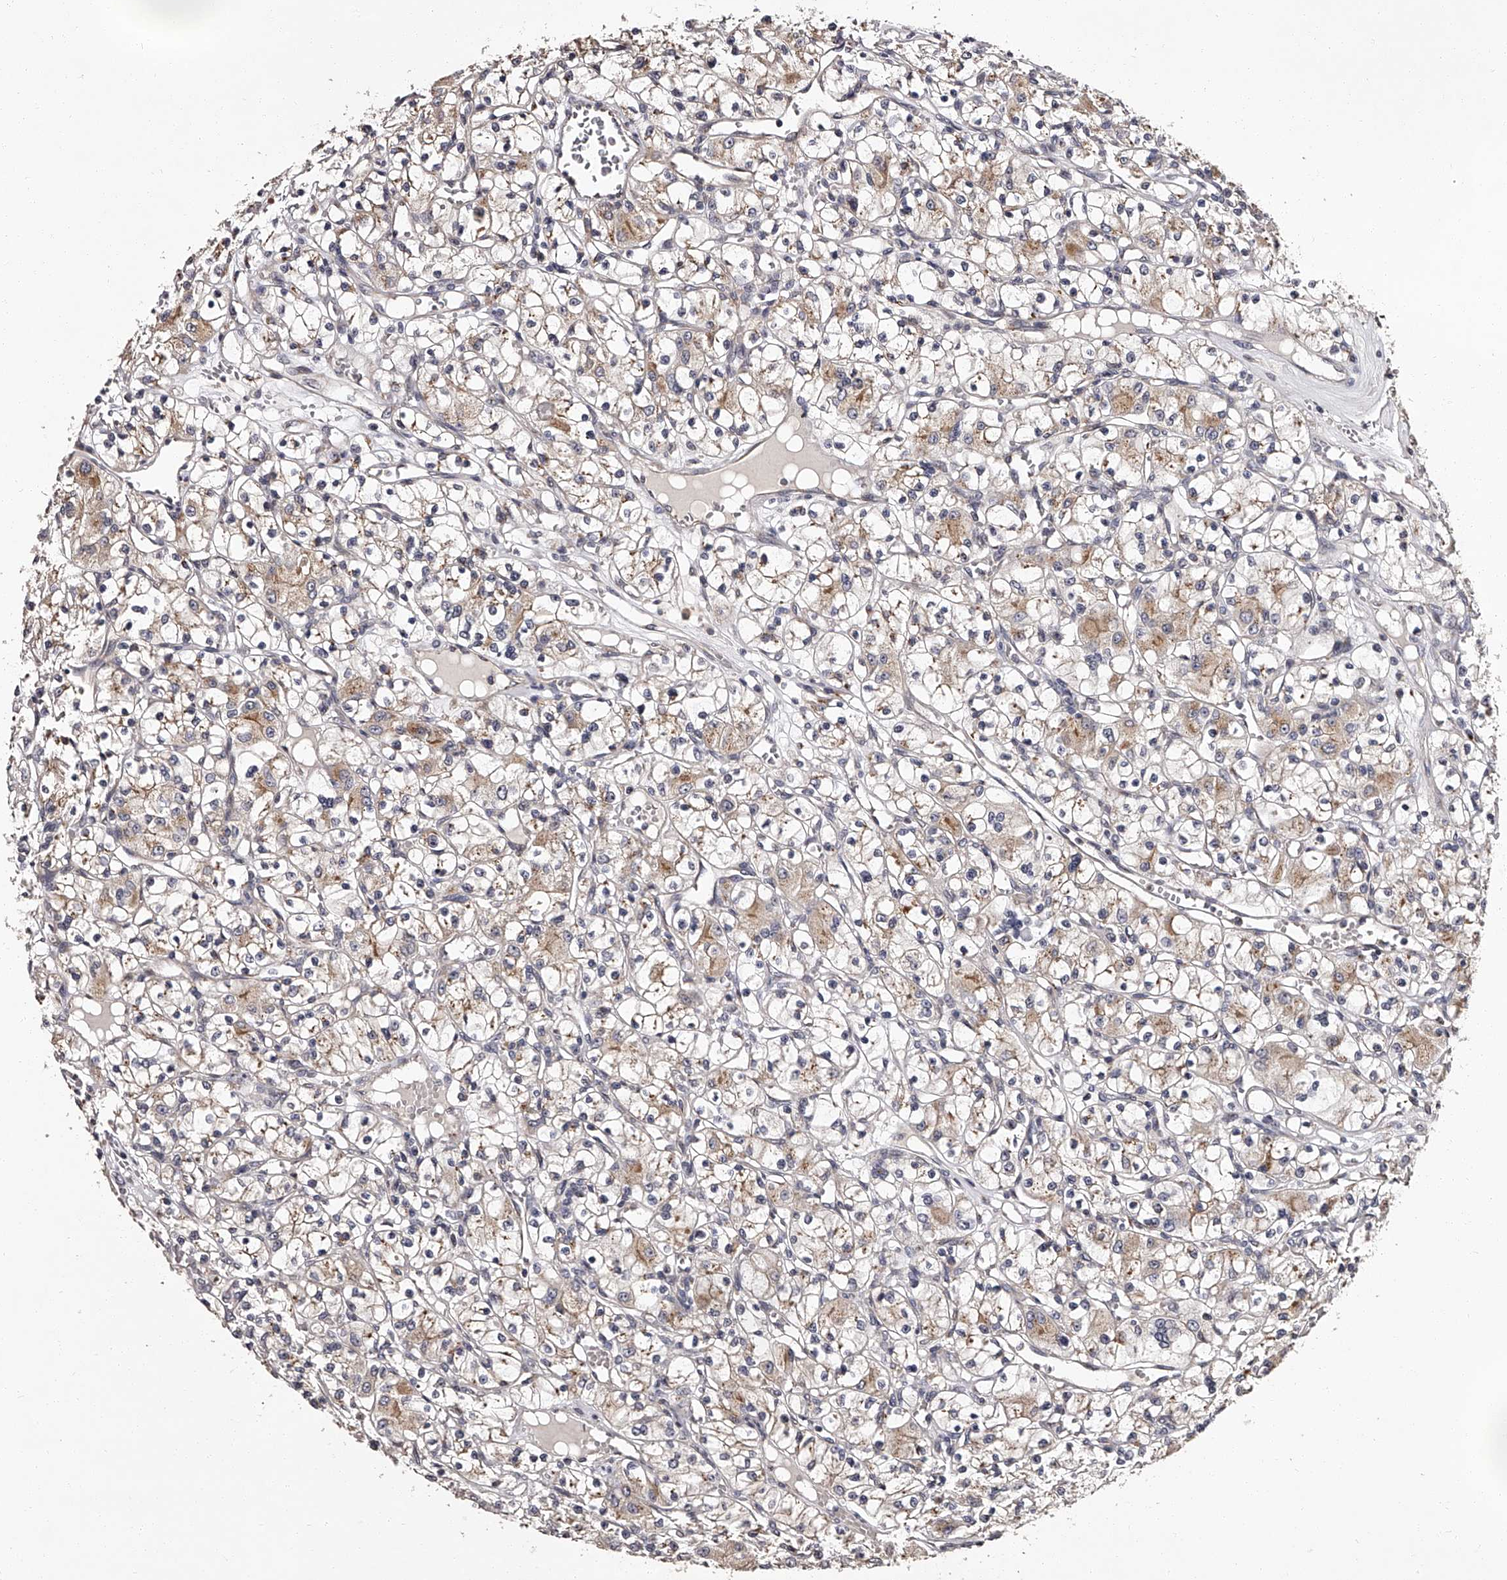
{"staining": {"intensity": "weak", "quantity": "25%-75%", "location": "cytoplasmic/membranous"}, "tissue": "renal cancer", "cell_type": "Tumor cells", "image_type": "cancer", "snomed": [{"axis": "morphology", "description": "Adenocarcinoma, NOS"}, {"axis": "topography", "description": "Kidney"}], "caption": "IHC of human renal adenocarcinoma exhibits low levels of weak cytoplasmic/membranous positivity in approximately 25%-75% of tumor cells. Nuclei are stained in blue.", "gene": "RSC1A1", "patient": {"sex": "female", "age": 59}}